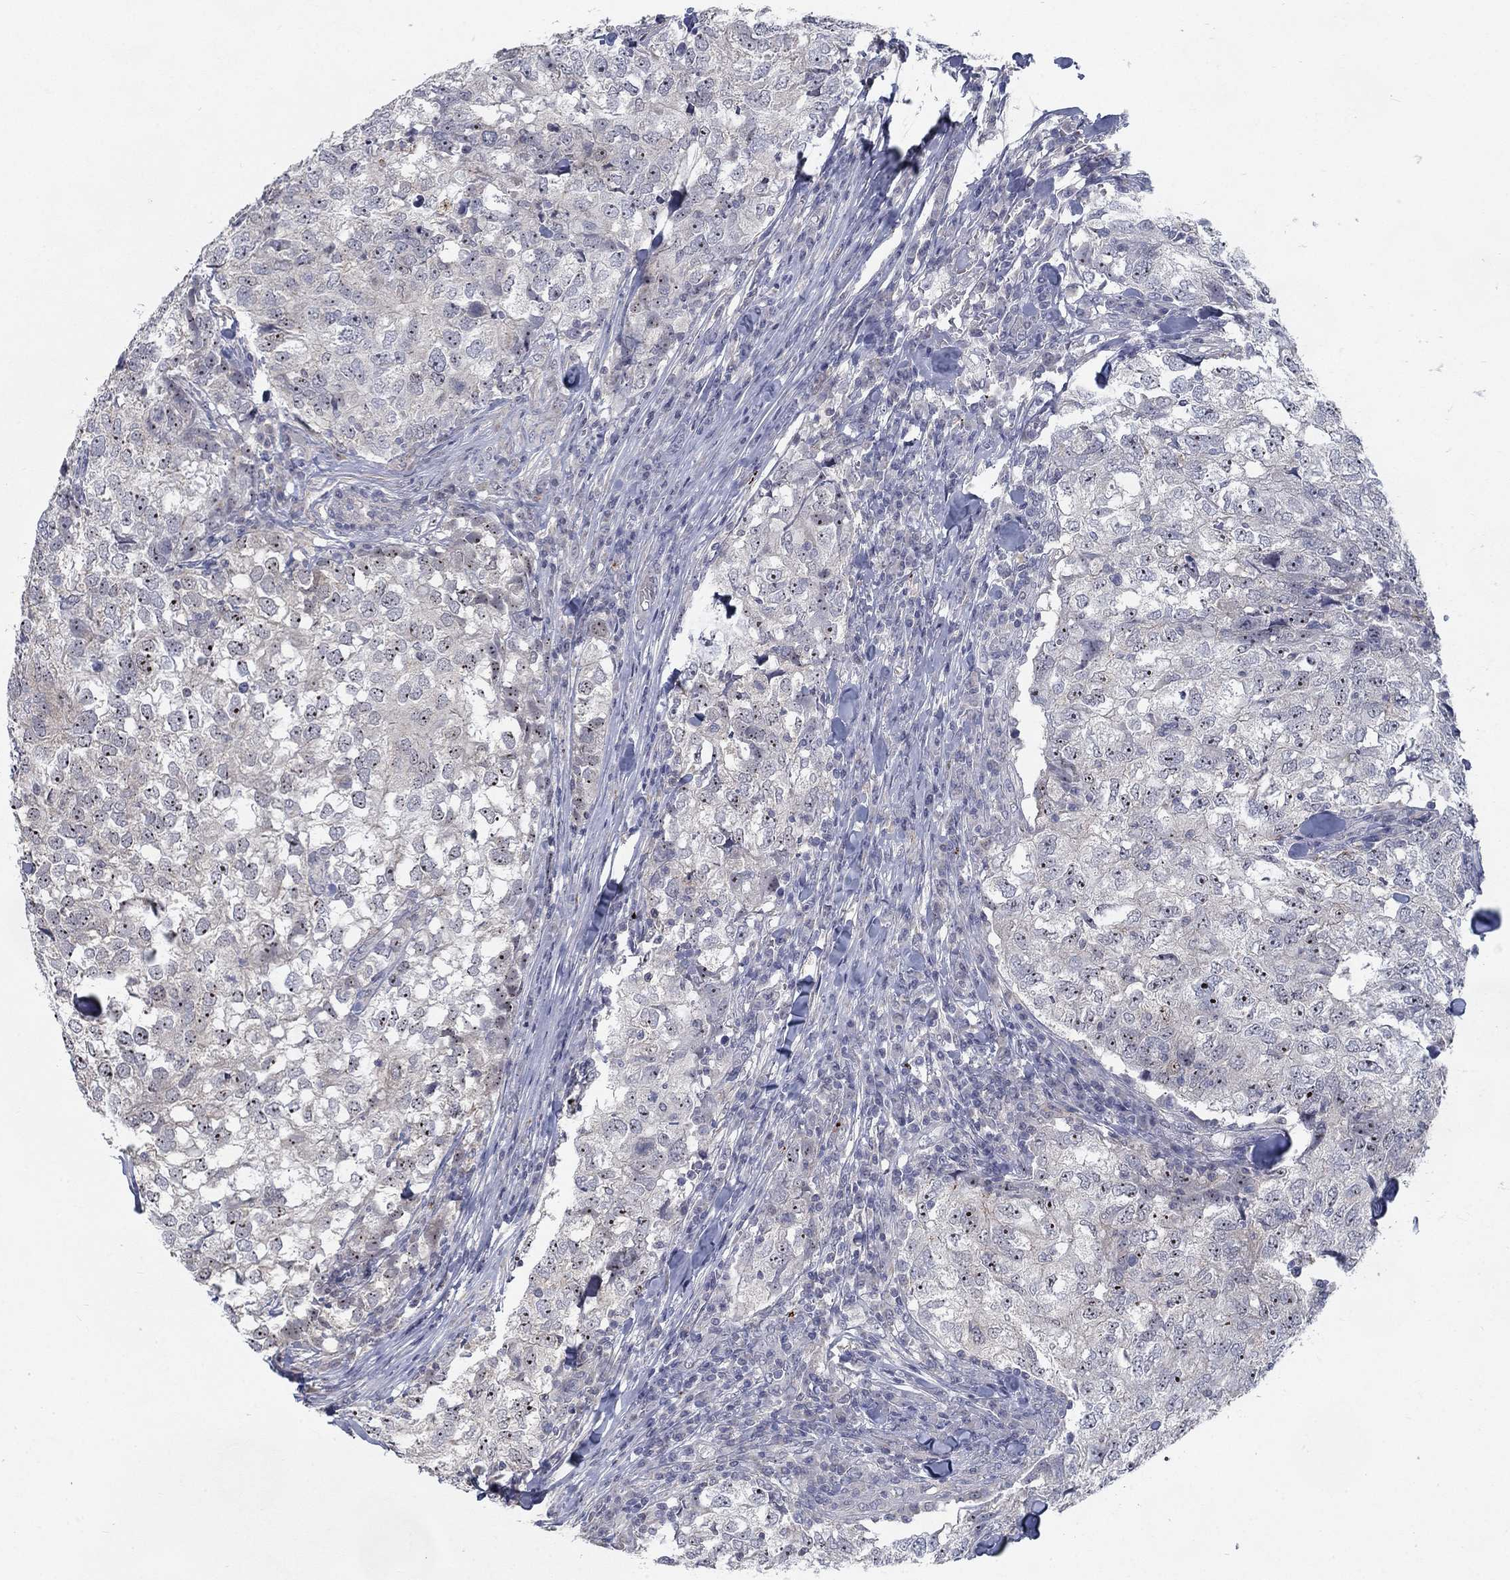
{"staining": {"intensity": "strong", "quantity": "25%-75%", "location": "nuclear"}, "tissue": "breast cancer", "cell_type": "Tumor cells", "image_type": "cancer", "snomed": [{"axis": "morphology", "description": "Duct carcinoma"}, {"axis": "topography", "description": "Breast"}], "caption": "Immunohistochemical staining of human breast cancer (intraductal carcinoma) displays high levels of strong nuclear expression in approximately 25%-75% of tumor cells. (Stains: DAB in brown, nuclei in blue, Microscopy: brightfield microscopy at high magnification).", "gene": "MTSS2", "patient": {"sex": "female", "age": 30}}